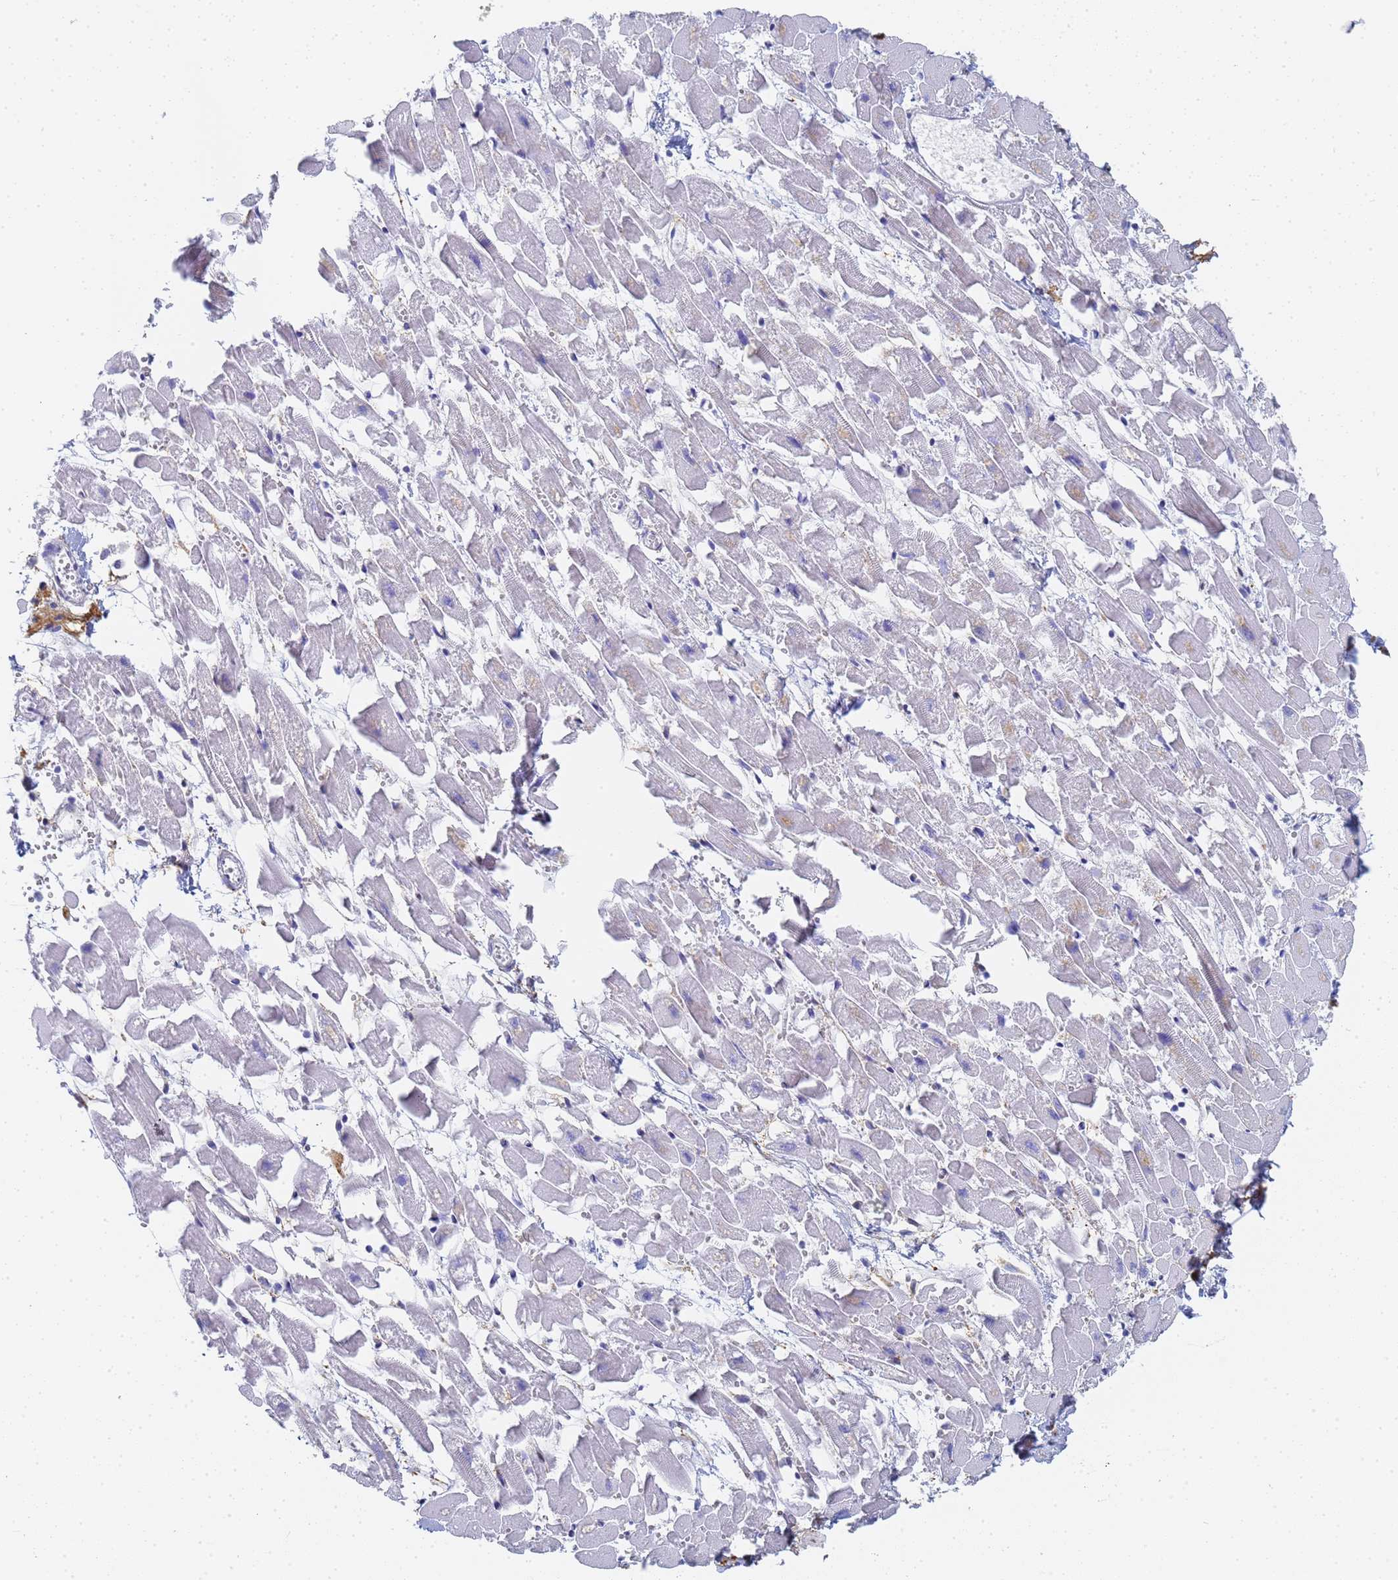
{"staining": {"intensity": "negative", "quantity": "none", "location": "none"}, "tissue": "heart muscle", "cell_type": "Cardiomyocytes", "image_type": "normal", "snomed": [{"axis": "morphology", "description": "Normal tissue, NOS"}, {"axis": "topography", "description": "Heart"}], "caption": "Immunohistochemistry (IHC) image of benign heart muscle: heart muscle stained with DAB reveals no significant protein positivity in cardiomyocytes. (Immunohistochemistry, brightfield microscopy, high magnification).", "gene": "PRRT4", "patient": {"sex": "female", "age": 64}}